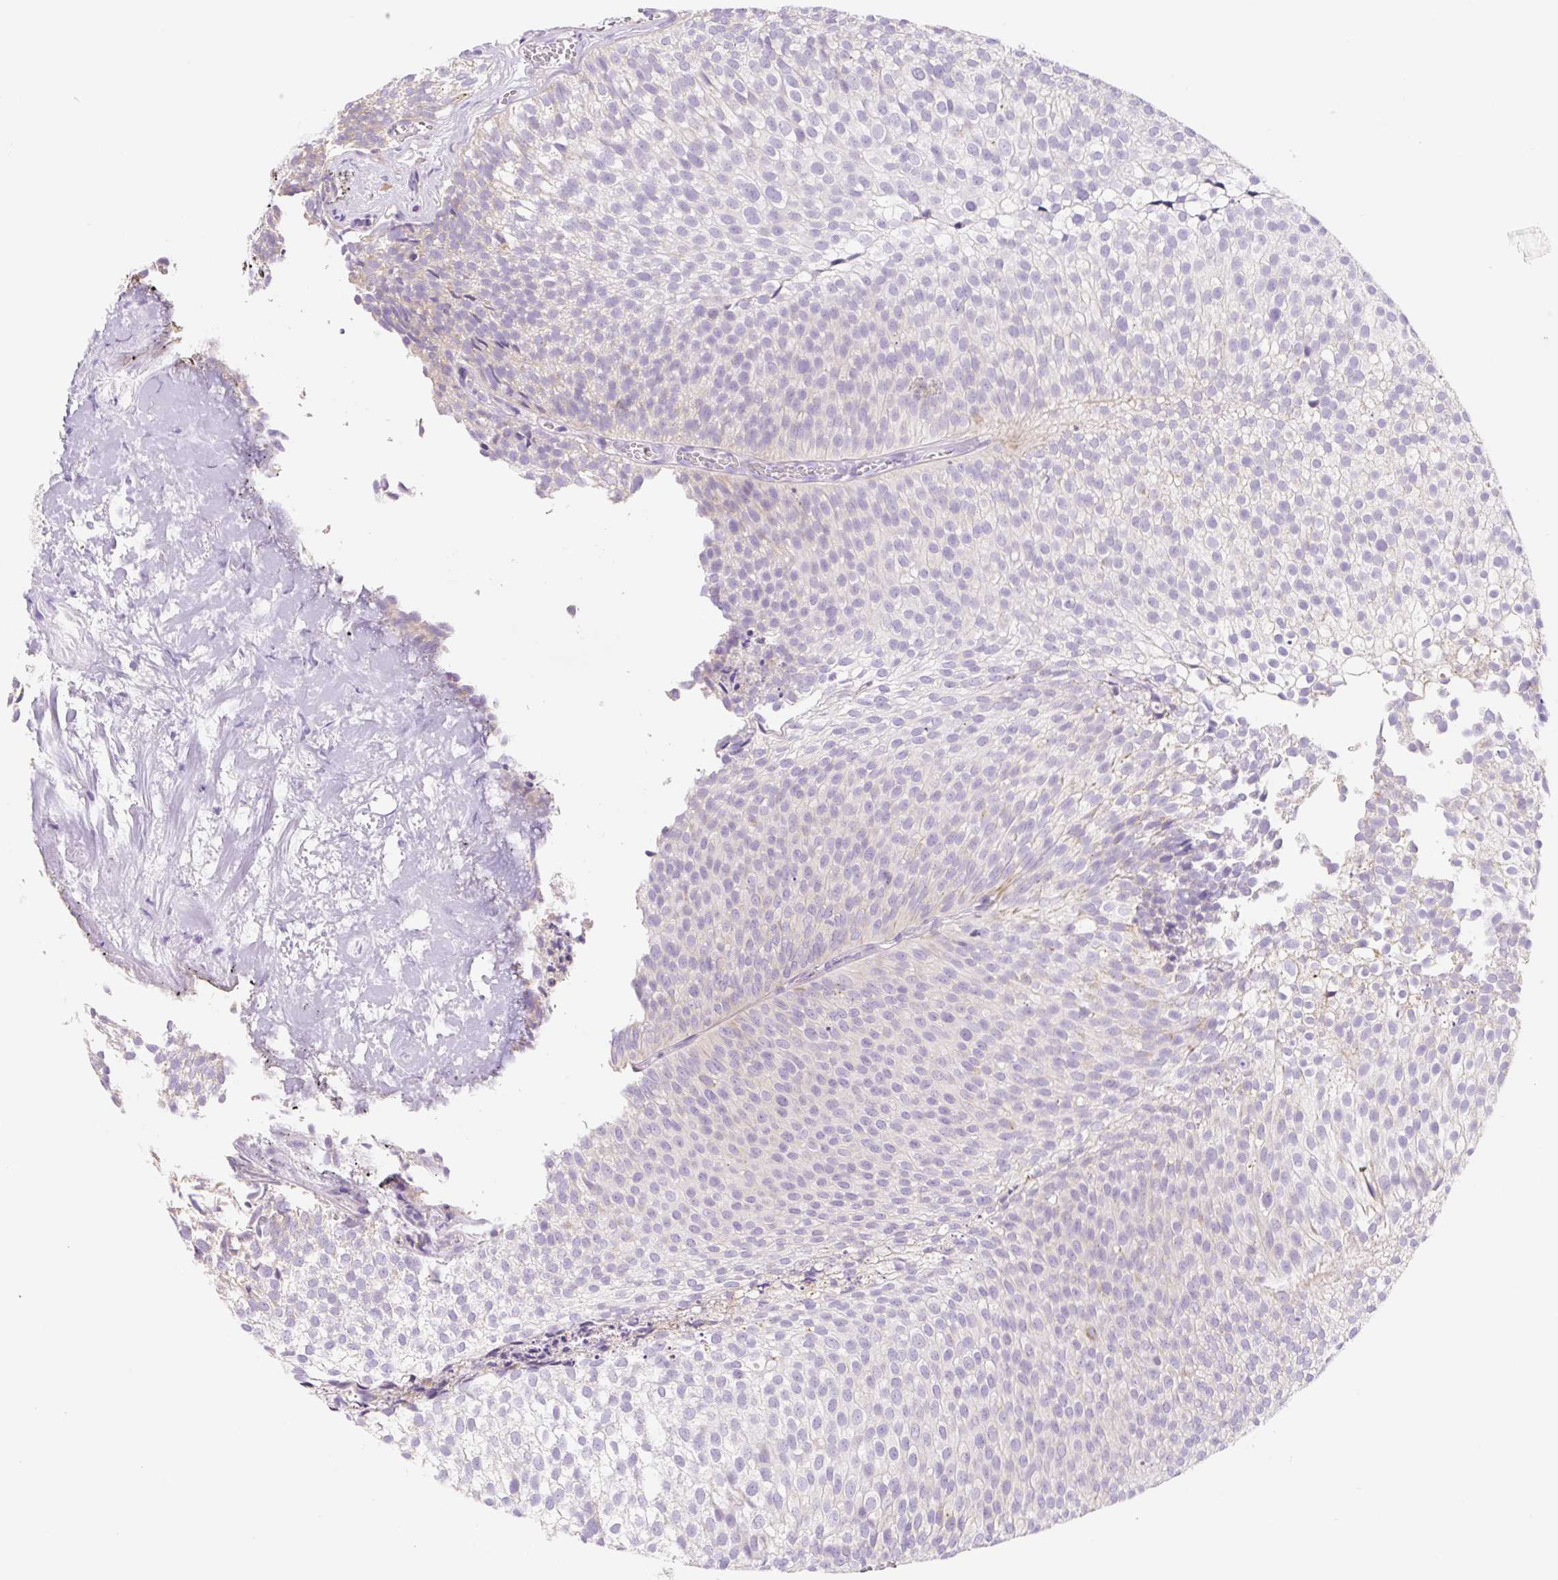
{"staining": {"intensity": "negative", "quantity": "none", "location": "none"}, "tissue": "urothelial cancer", "cell_type": "Tumor cells", "image_type": "cancer", "snomed": [{"axis": "morphology", "description": "Urothelial carcinoma, Low grade"}, {"axis": "topography", "description": "Urinary bladder"}], "caption": "This micrograph is of low-grade urothelial carcinoma stained with immunohistochemistry to label a protein in brown with the nuclei are counter-stained blue. There is no expression in tumor cells.", "gene": "CLEC3A", "patient": {"sex": "male", "age": 91}}